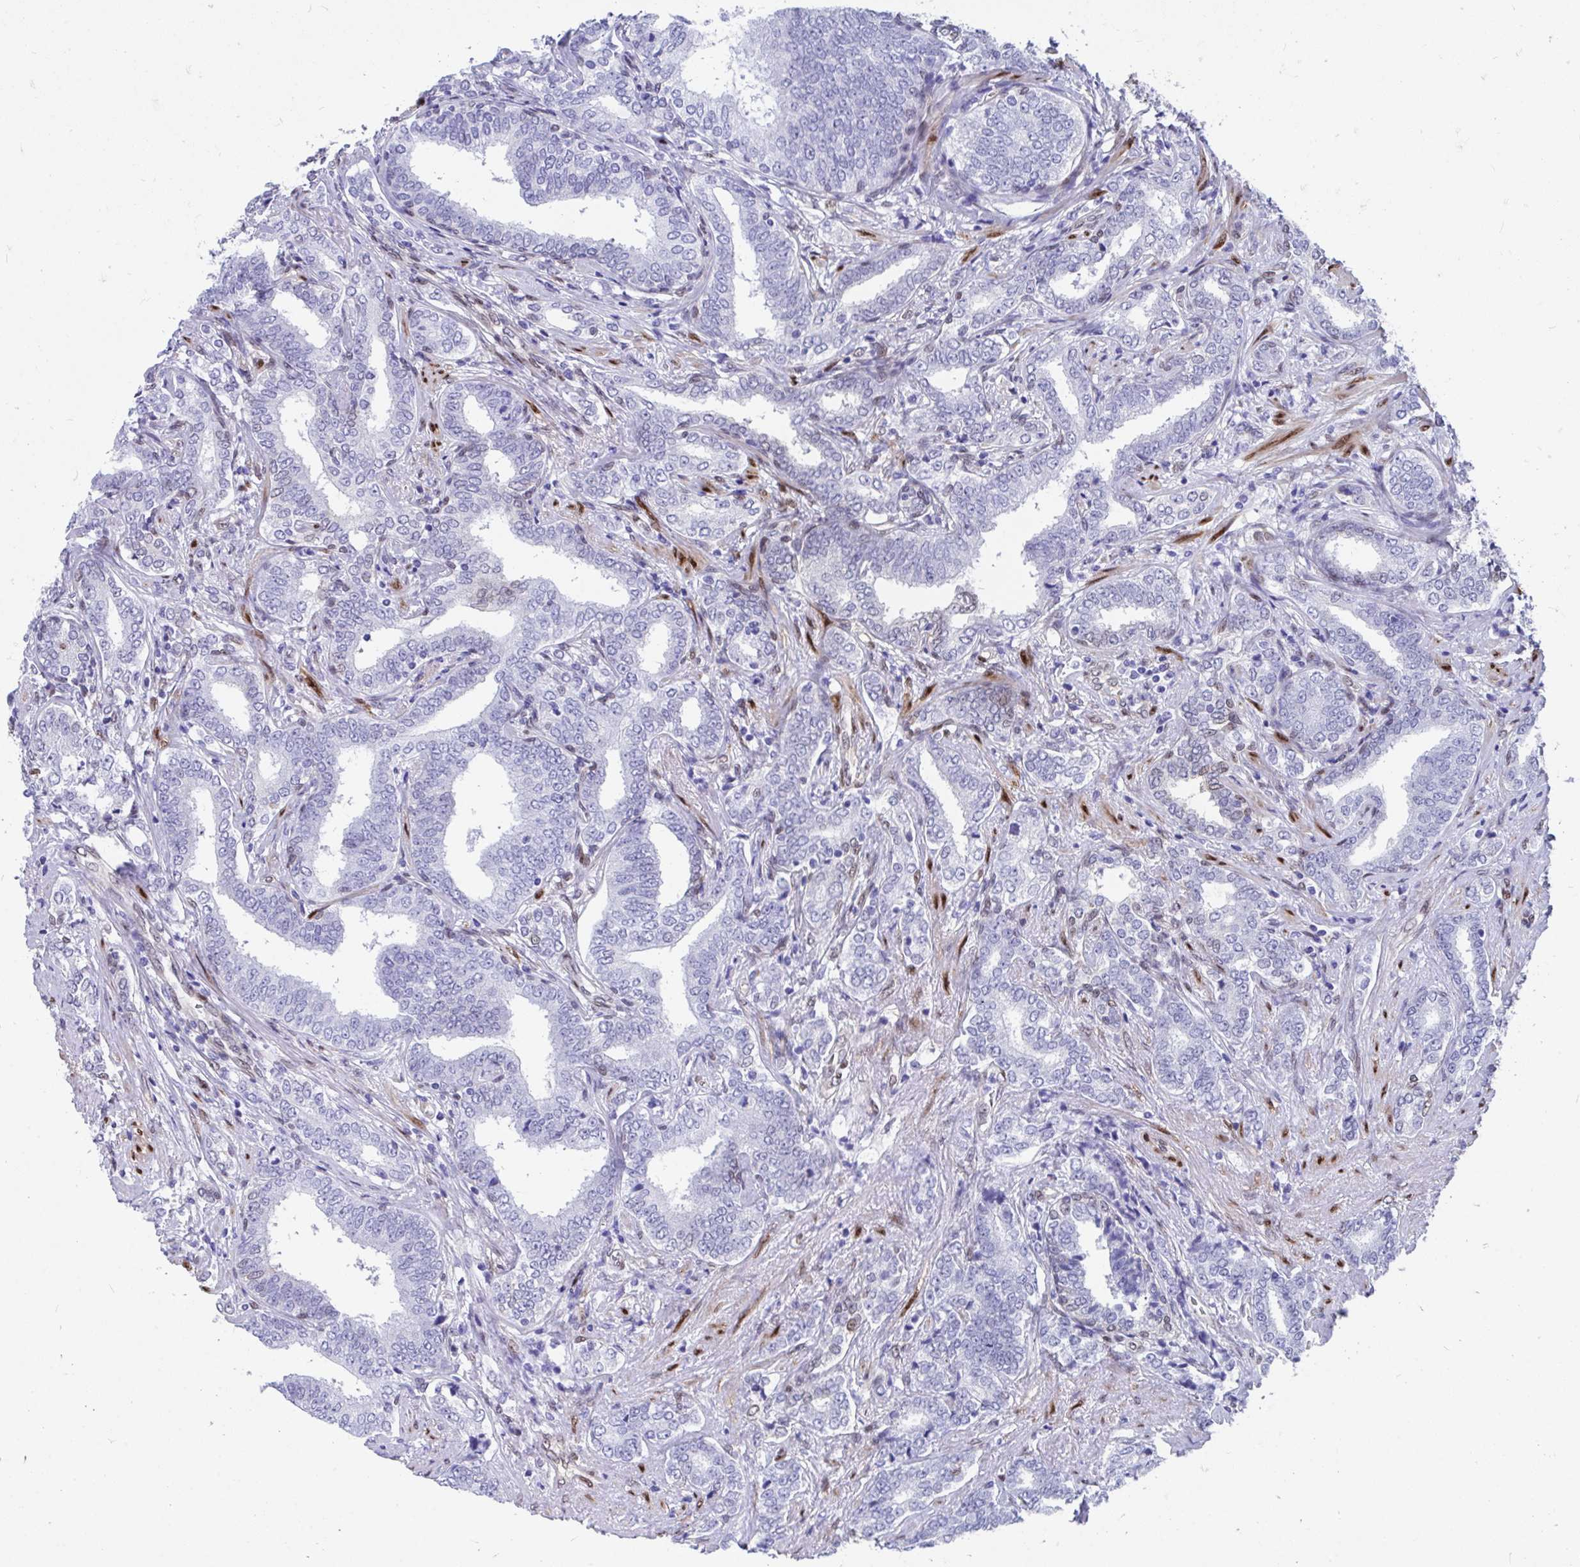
{"staining": {"intensity": "weak", "quantity": "<25%", "location": "nuclear"}, "tissue": "prostate cancer", "cell_type": "Tumor cells", "image_type": "cancer", "snomed": [{"axis": "morphology", "description": "Adenocarcinoma, High grade"}, {"axis": "topography", "description": "Prostate"}], "caption": "The histopathology image exhibits no staining of tumor cells in prostate cancer (adenocarcinoma (high-grade)).", "gene": "RBPMS", "patient": {"sex": "male", "age": 72}}